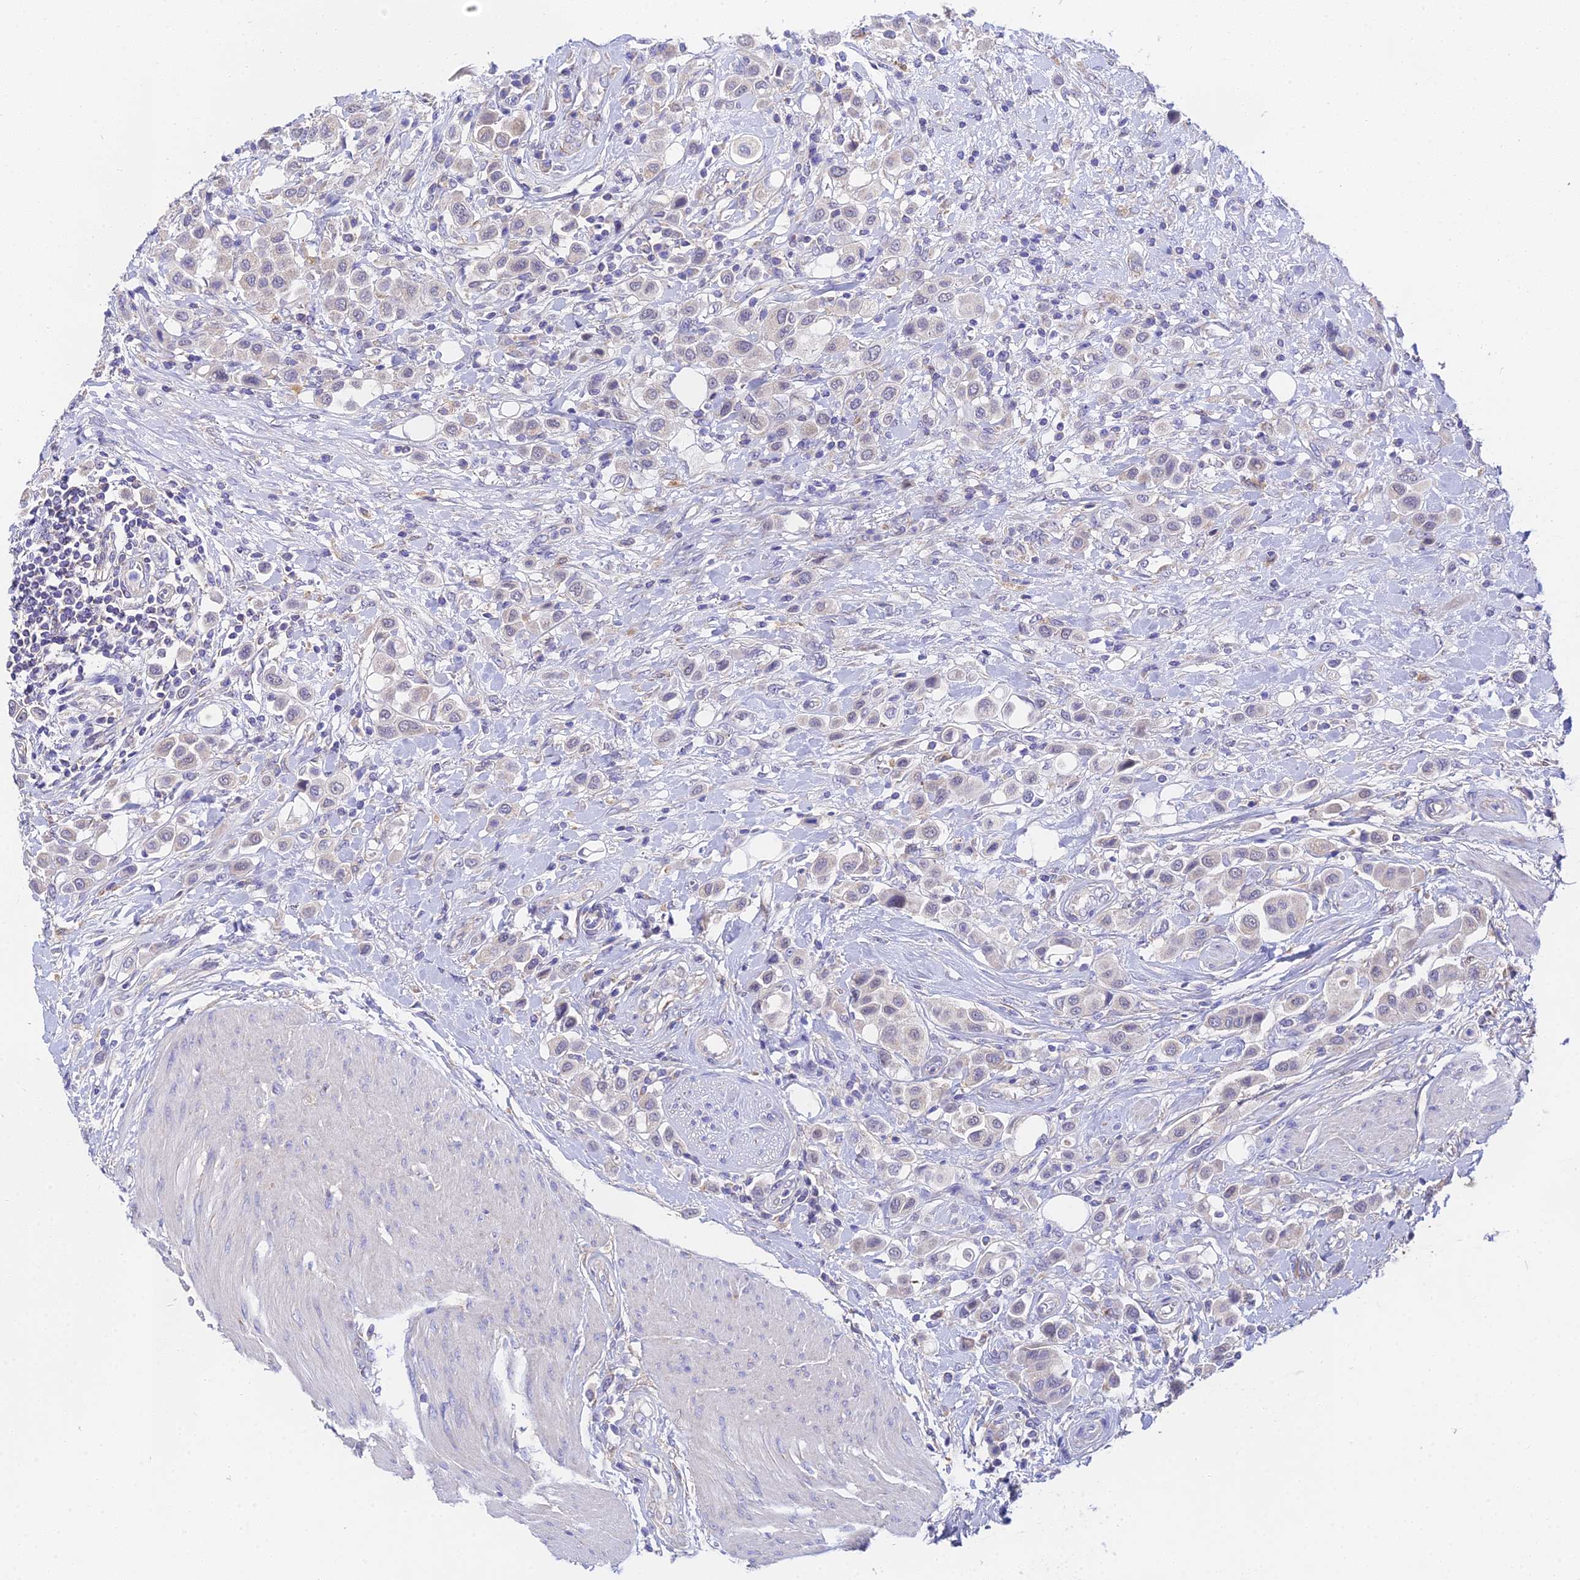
{"staining": {"intensity": "negative", "quantity": "none", "location": "none"}, "tissue": "urothelial cancer", "cell_type": "Tumor cells", "image_type": "cancer", "snomed": [{"axis": "morphology", "description": "Urothelial carcinoma, High grade"}, {"axis": "topography", "description": "Urinary bladder"}], "caption": "Human urothelial carcinoma (high-grade) stained for a protein using immunohistochemistry reveals no staining in tumor cells.", "gene": "PPP2R2C", "patient": {"sex": "male", "age": 50}}